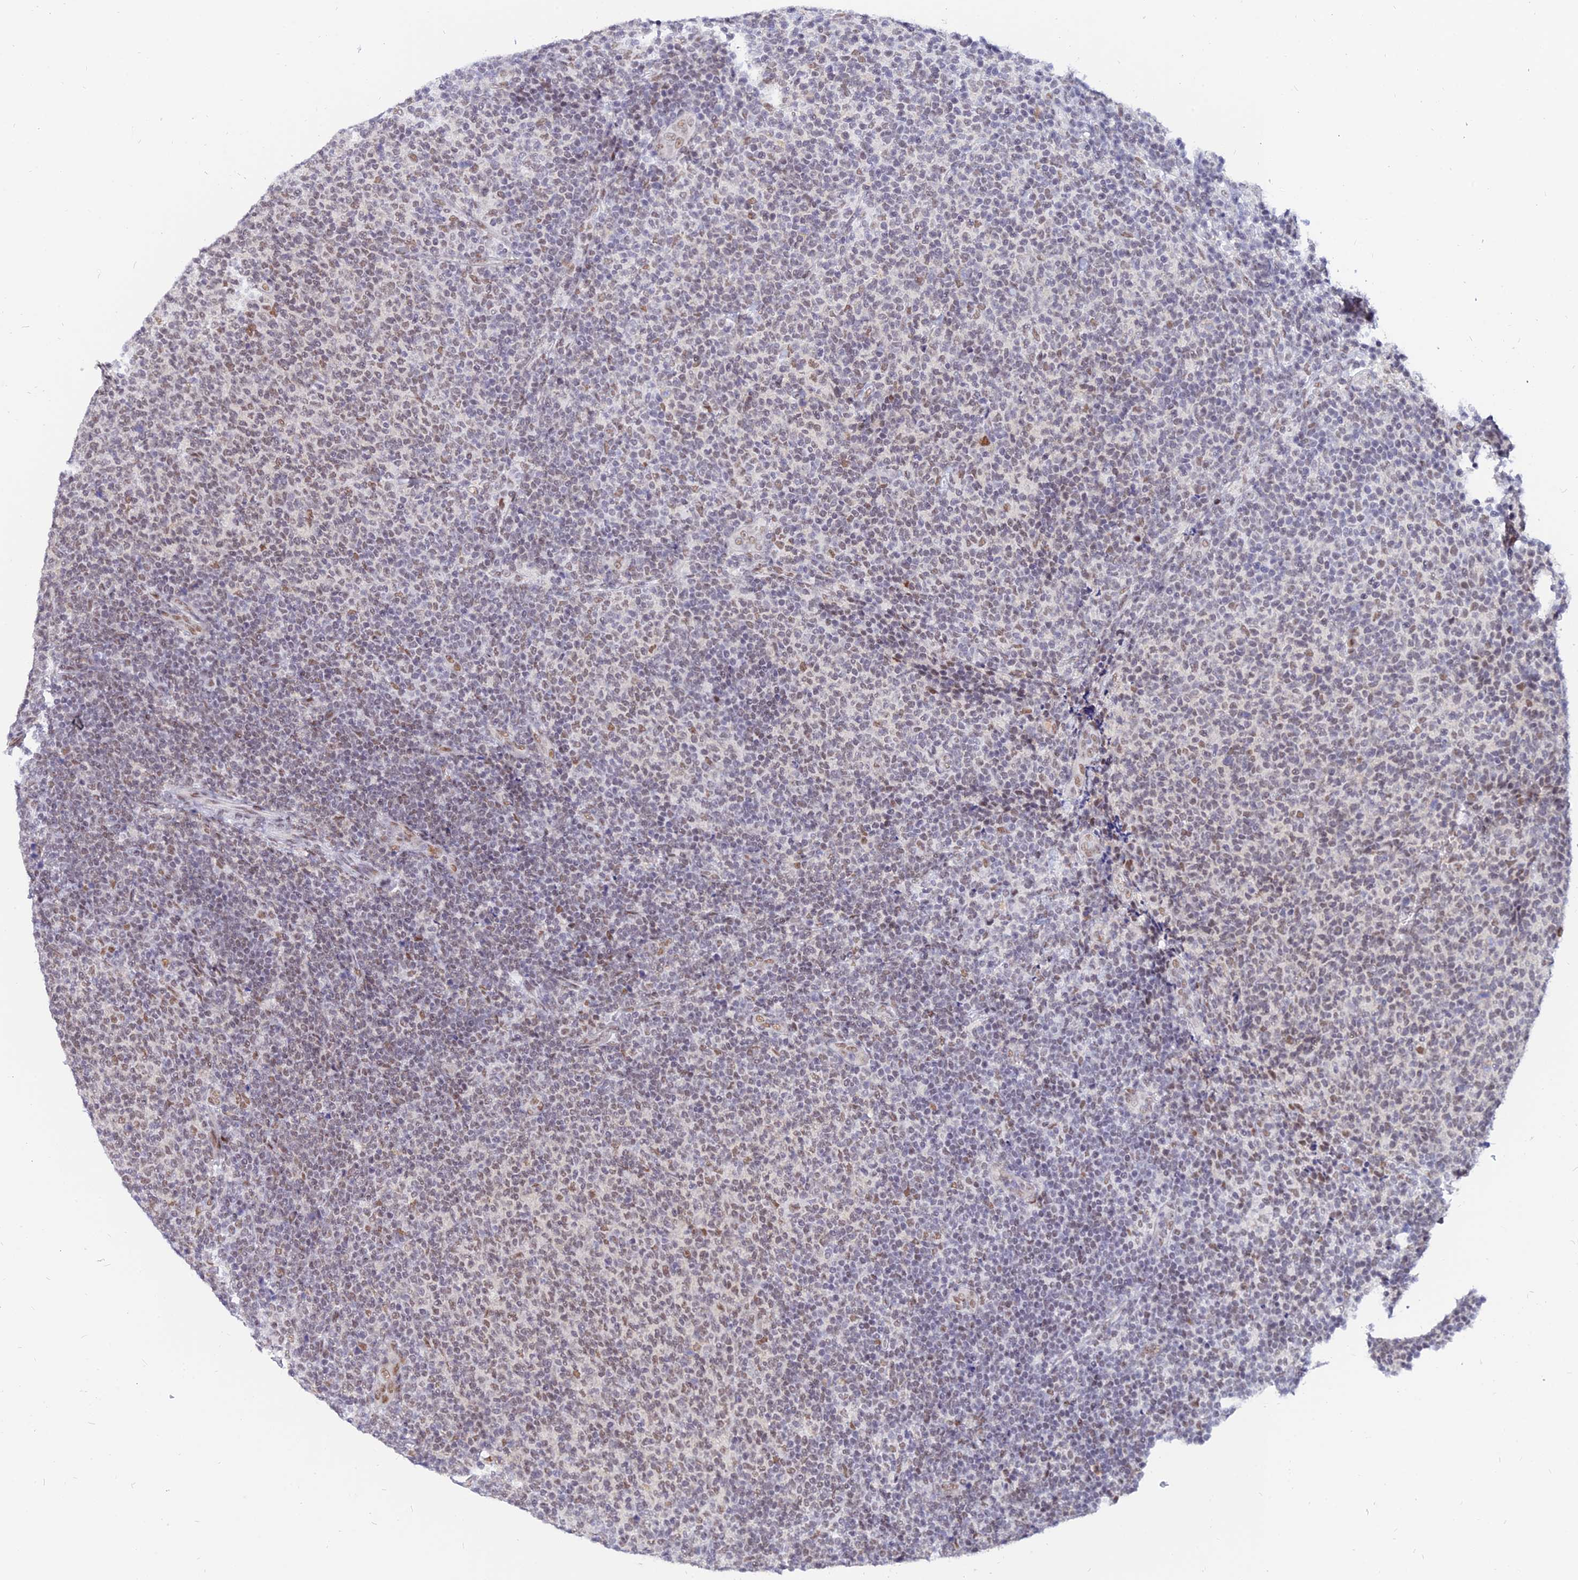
{"staining": {"intensity": "weak", "quantity": "25%-75%", "location": "nuclear"}, "tissue": "lymphoma", "cell_type": "Tumor cells", "image_type": "cancer", "snomed": [{"axis": "morphology", "description": "Malignant lymphoma, non-Hodgkin's type, Low grade"}, {"axis": "topography", "description": "Lymph node"}], "caption": "The histopathology image shows staining of lymphoma, revealing weak nuclear protein staining (brown color) within tumor cells.", "gene": "DPY30", "patient": {"sex": "male", "age": 66}}